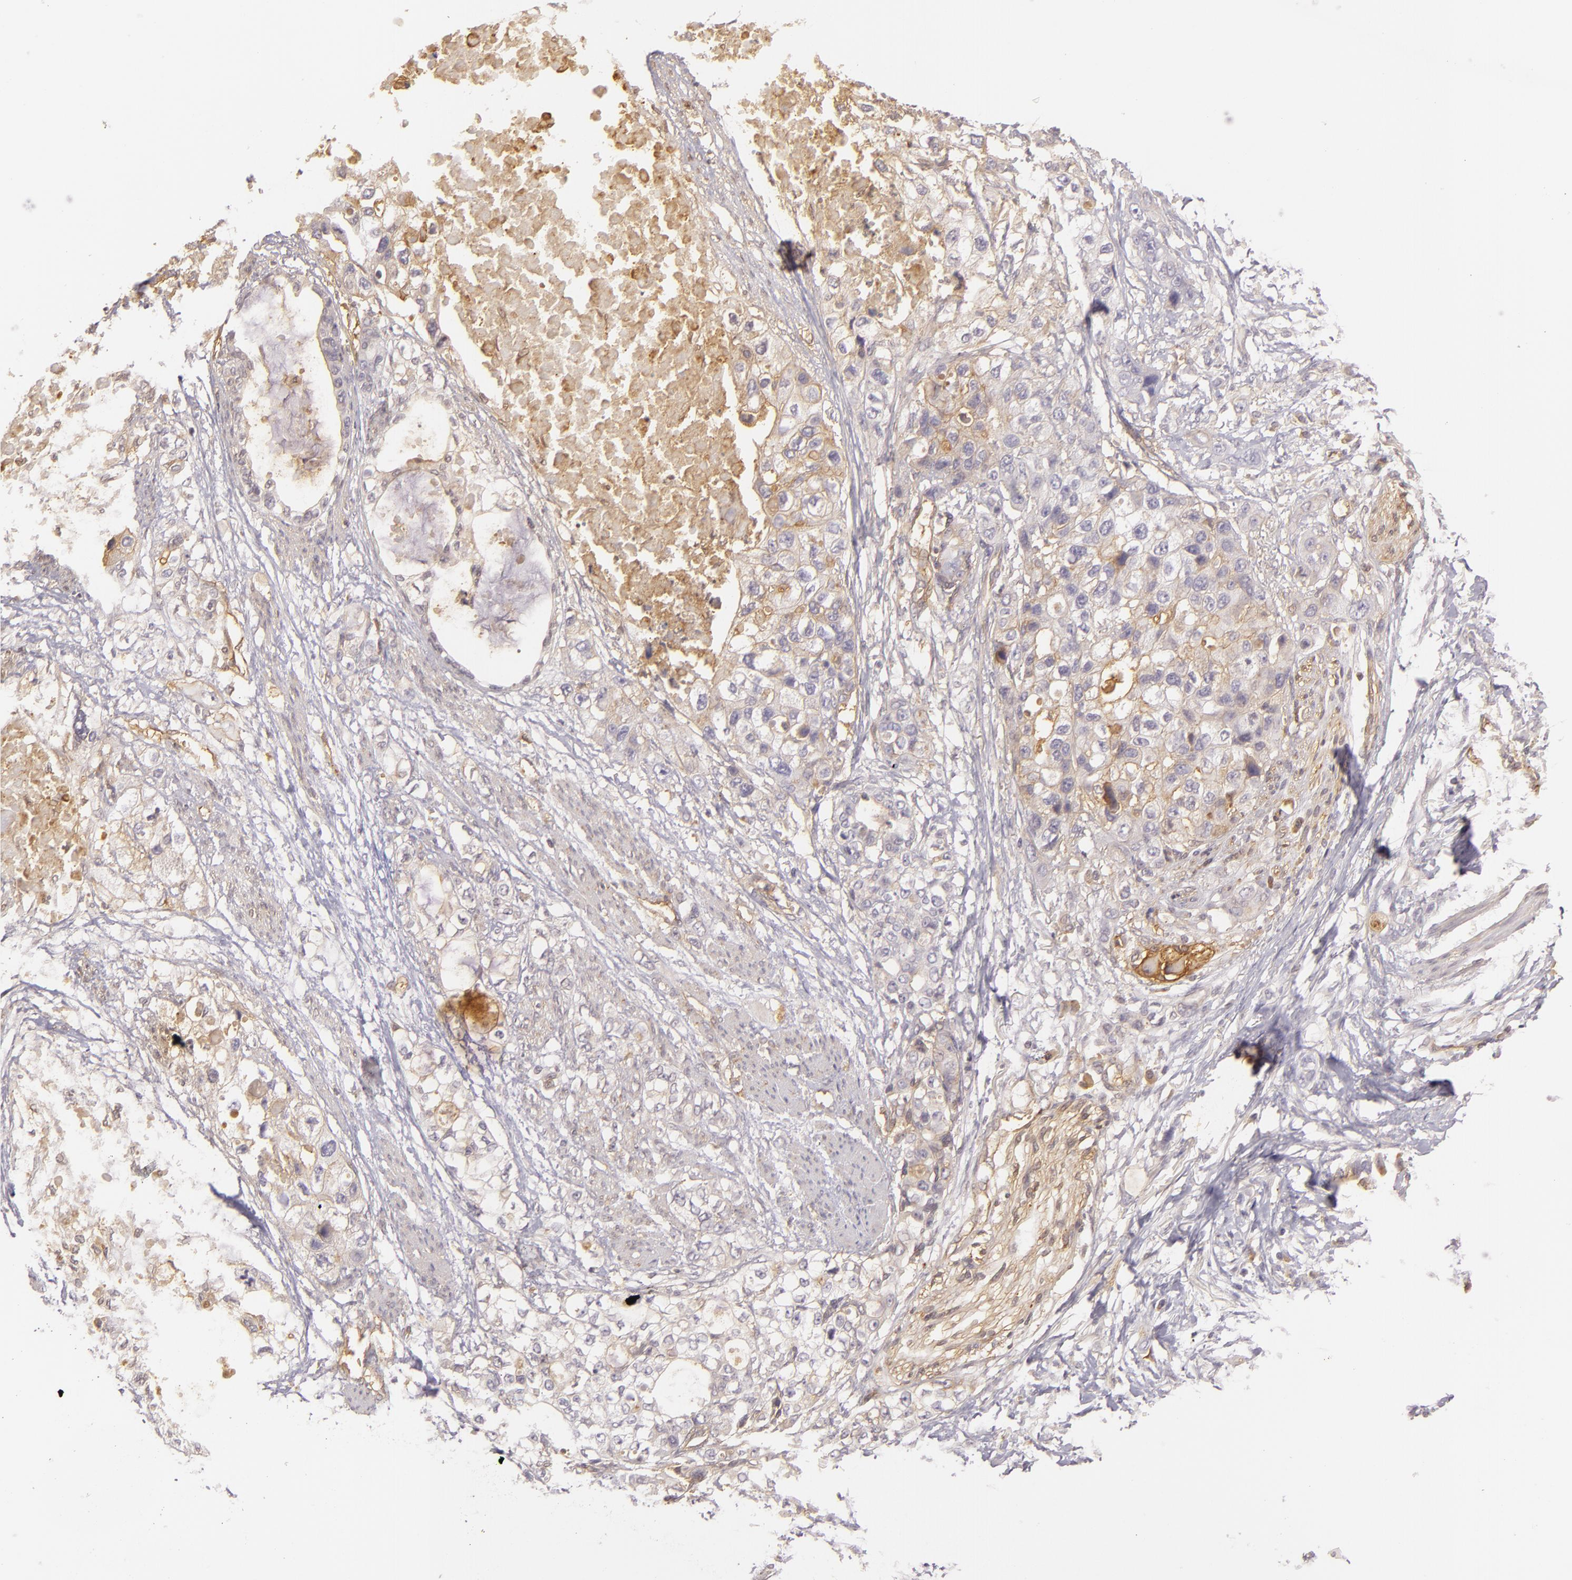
{"staining": {"intensity": "weak", "quantity": "<25%", "location": "cytoplasmic/membranous"}, "tissue": "stomach cancer", "cell_type": "Tumor cells", "image_type": "cancer", "snomed": [{"axis": "morphology", "description": "Adenocarcinoma, NOS"}, {"axis": "topography", "description": "Stomach, upper"}], "caption": "IHC image of stomach cancer stained for a protein (brown), which displays no expression in tumor cells.", "gene": "CD59", "patient": {"sex": "female", "age": 52}}